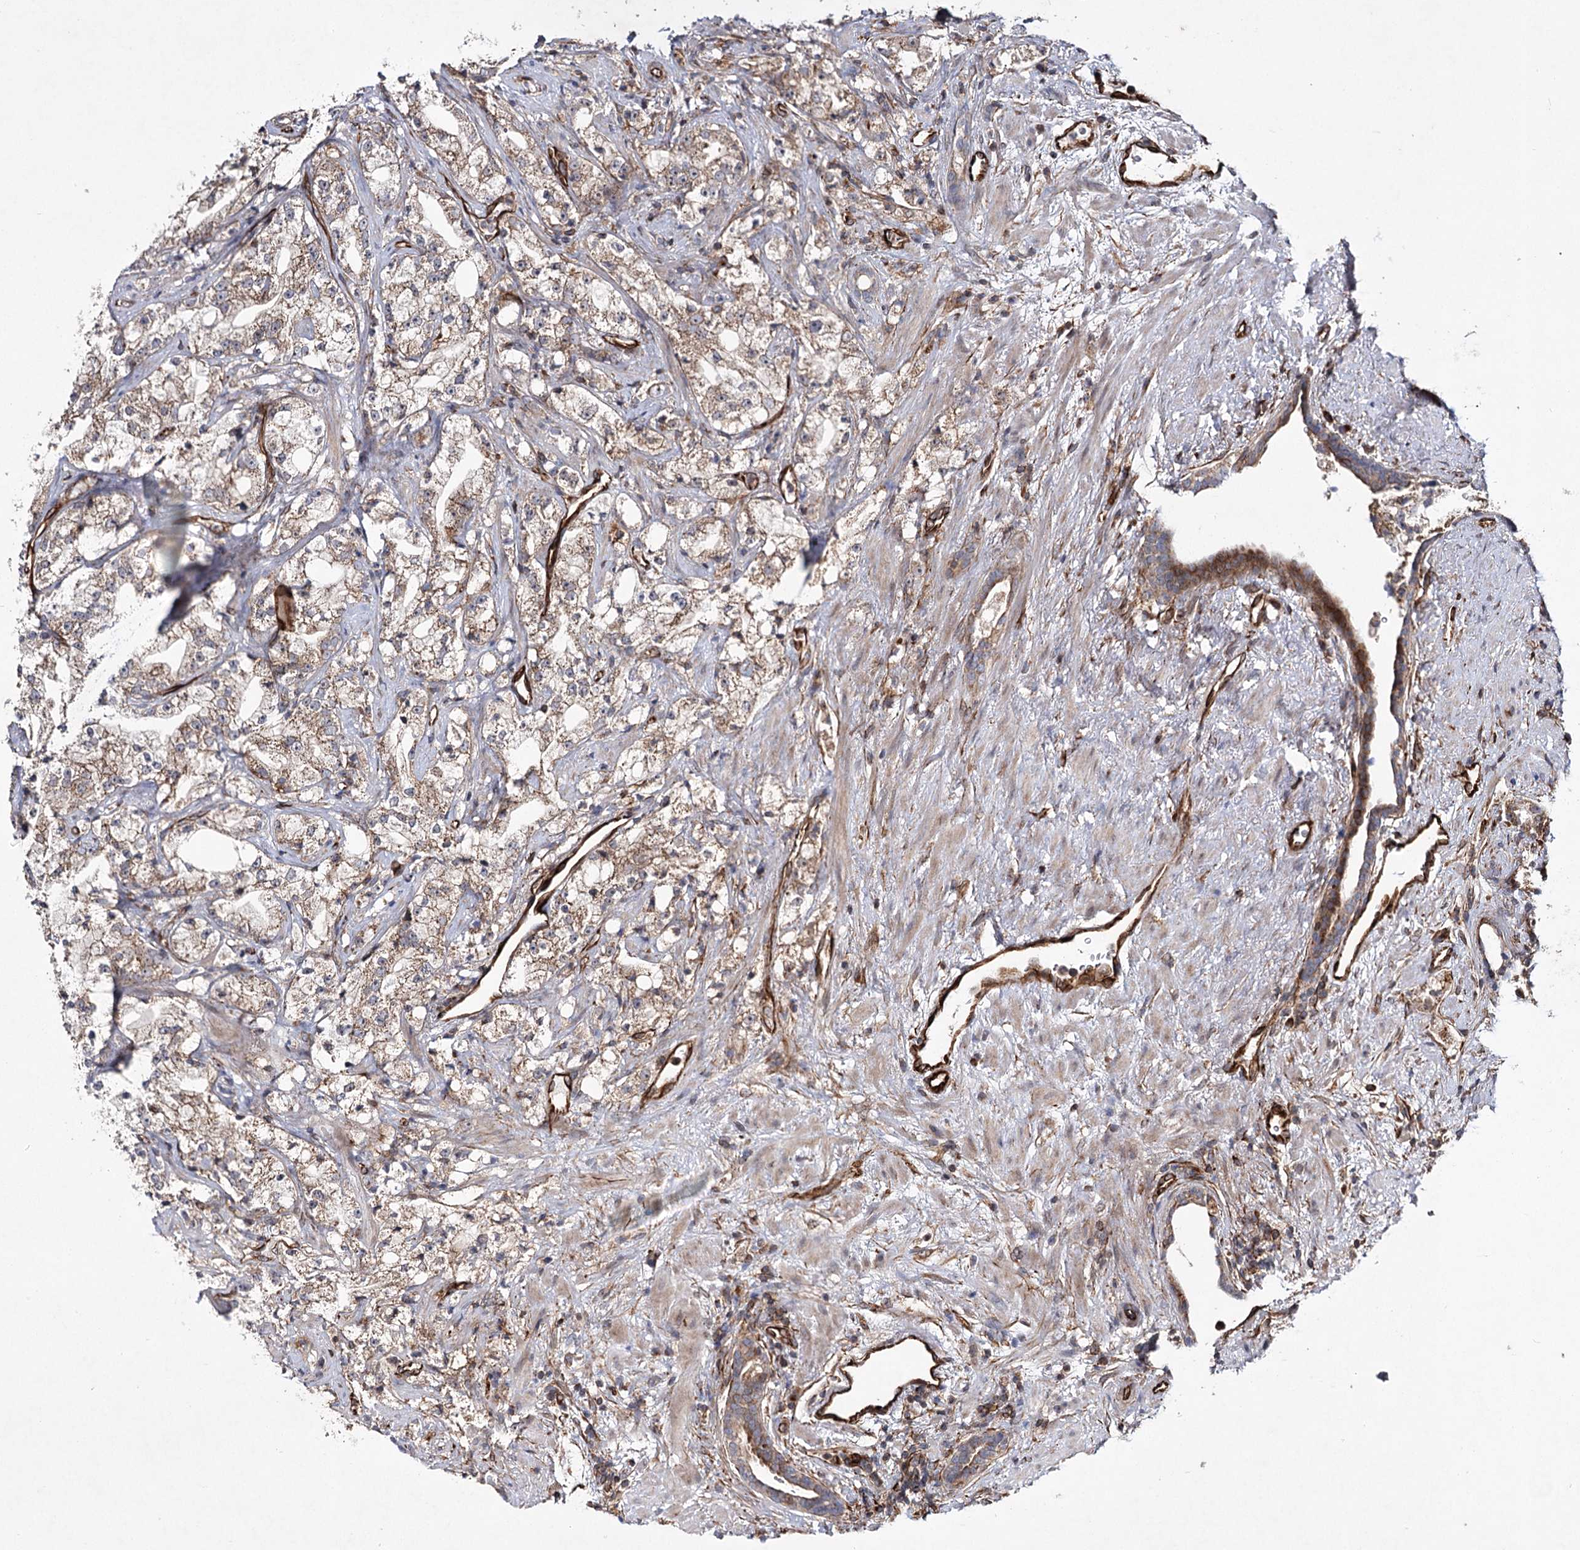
{"staining": {"intensity": "moderate", "quantity": "25%-75%", "location": "cytoplasmic/membranous"}, "tissue": "prostate cancer", "cell_type": "Tumor cells", "image_type": "cancer", "snomed": [{"axis": "morphology", "description": "Adenocarcinoma, High grade"}, {"axis": "topography", "description": "Prostate"}], "caption": "Immunohistochemistry (IHC) micrograph of human prostate cancer (adenocarcinoma (high-grade)) stained for a protein (brown), which demonstrates medium levels of moderate cytoplasmic/membranous expression in approximately 25%-75% of tumor cells.", "gene": "DPEP2", "patient": {"sex": "male", "age": 64}}